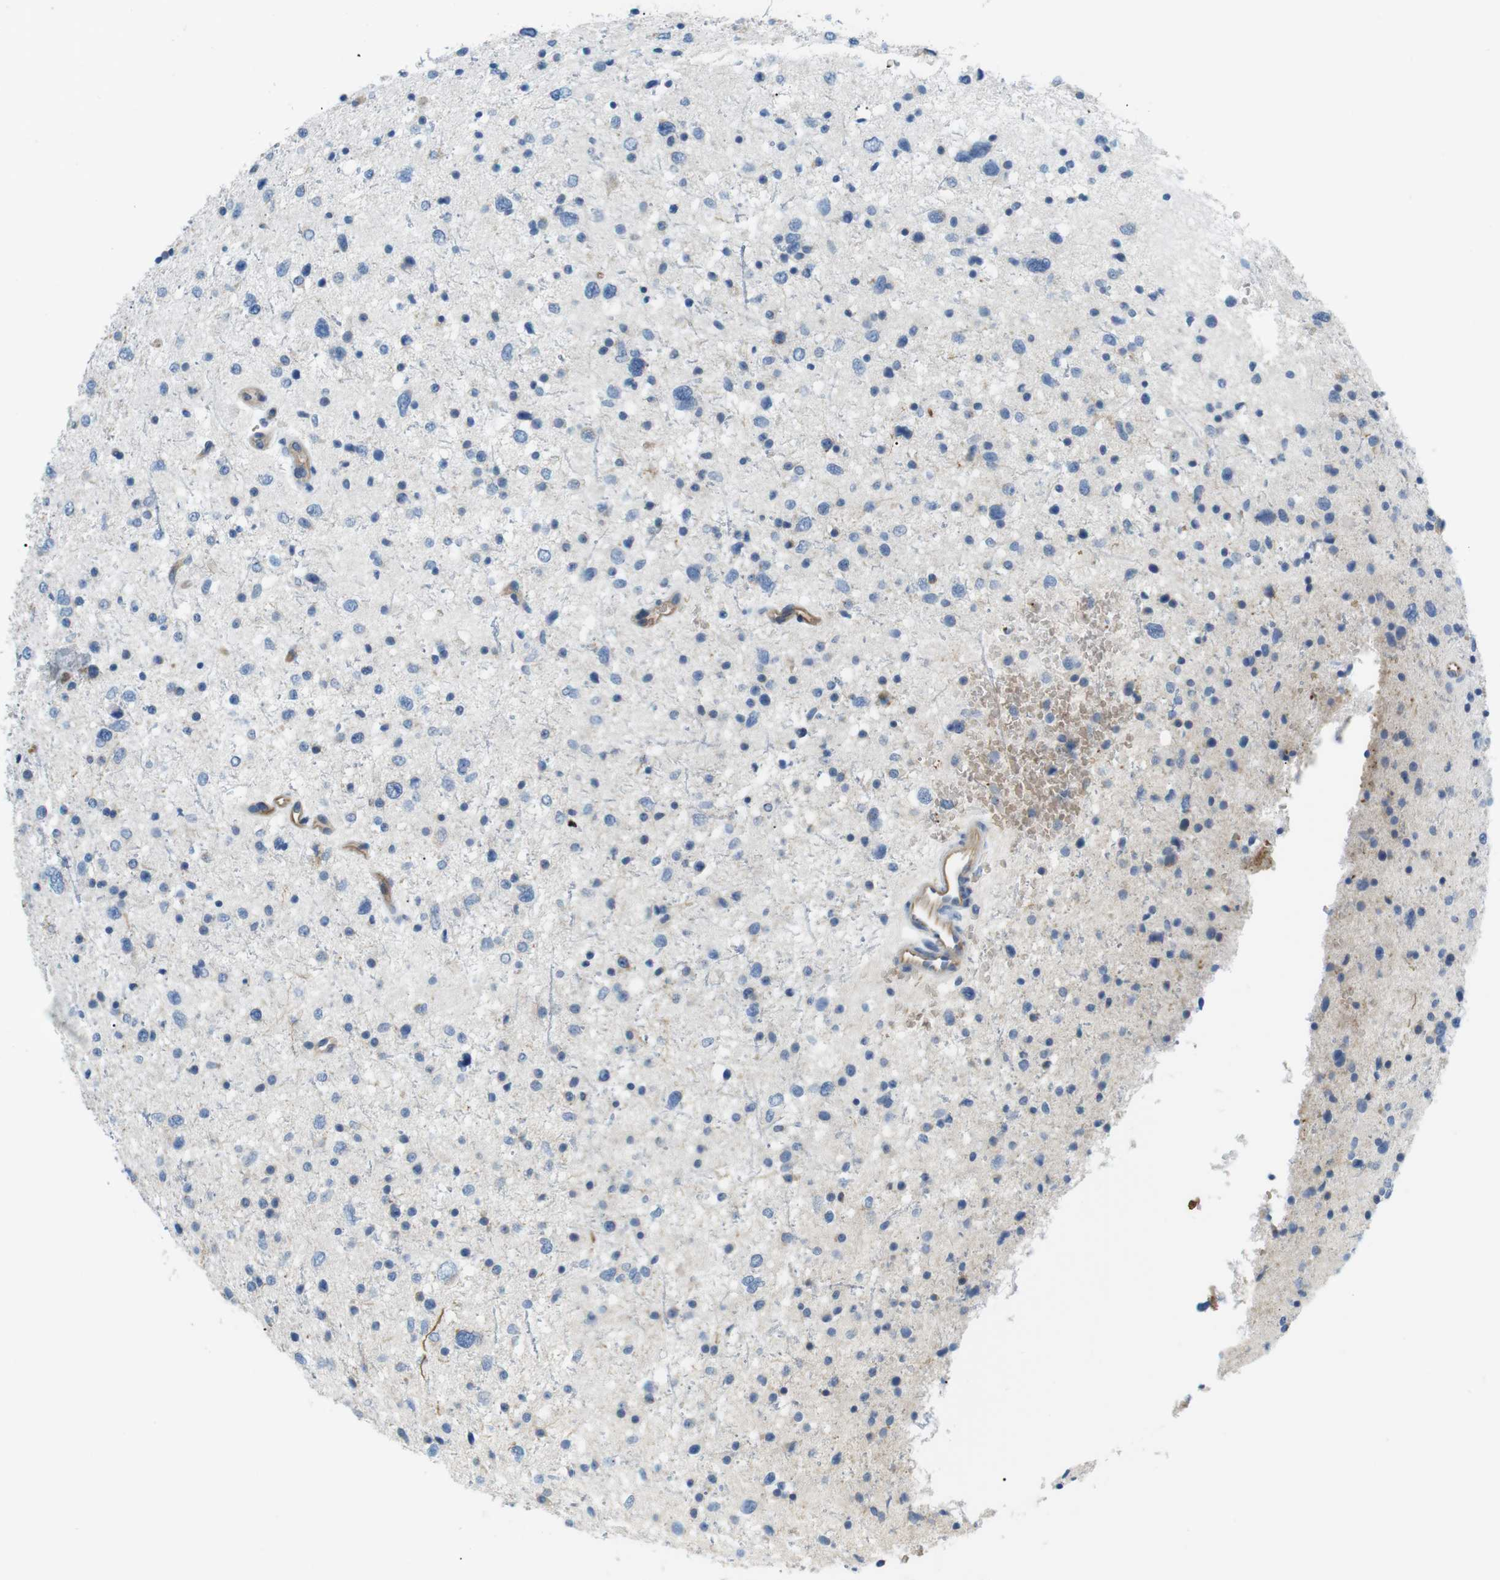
{"staining": {"intensity": "negative", "quantity": "none", "location": "none"}, "tissue": "glioma", "cell_type": "Tumor cells", "image_type": "cancer", "snomed": [{"axis": "morphology", "description": "Glioma, malignant, Low grade"}, {"axis": "topography", "description": "Brain"}], "caption": "High power microscopy image of an IHC micrograph of glioma, revealing no significant expression in tumor cells. (DAB immunohistochemistry (IHC) visualized using brightfield microscopy, high magnification).", "gene": "ADCY10", "patient": {"sex": "female", "age": 37}}